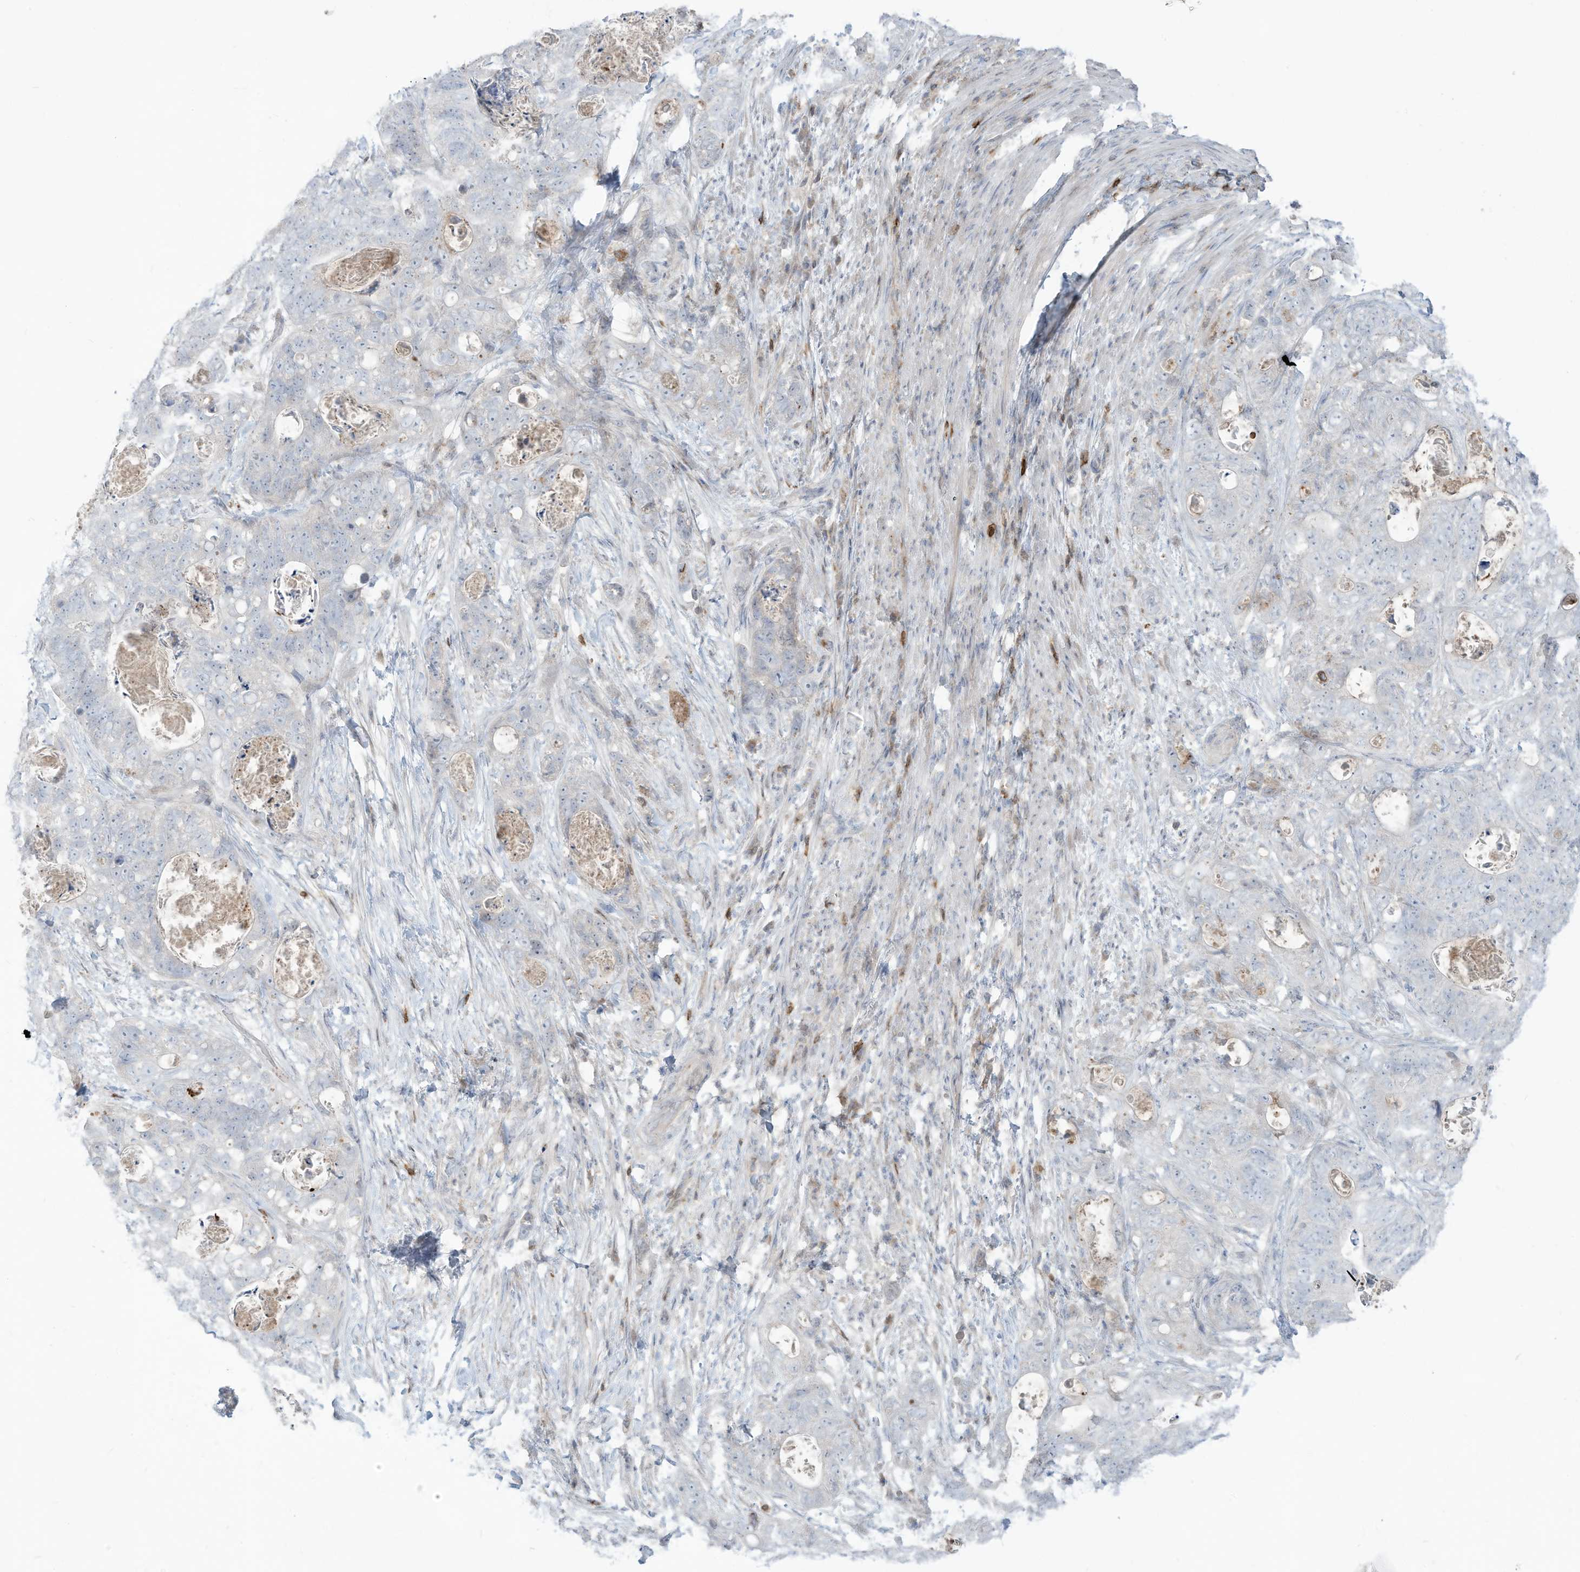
{"staining": {"intensity": "negative", "quantity": "none", "location": "none"}, "tissue": "stomach cancer", "cell_type": "Tumor cells", "image_type": "cancer", "snomed": [{"axis": "morphology", "description": "Adenocarcinoma, NOS"}, {"axis": "topography", "description": "Stomach"}], "caption": "IHC histopathology image of neoplastic tissue: human stomach cancer (adenocarcinoma) stained with DAB (3,3'-diaminobenzidine) shows no significant protein expression in tumor cells.", "gene": "NOTO", "patient": {"sex": "female", "age": 89}}